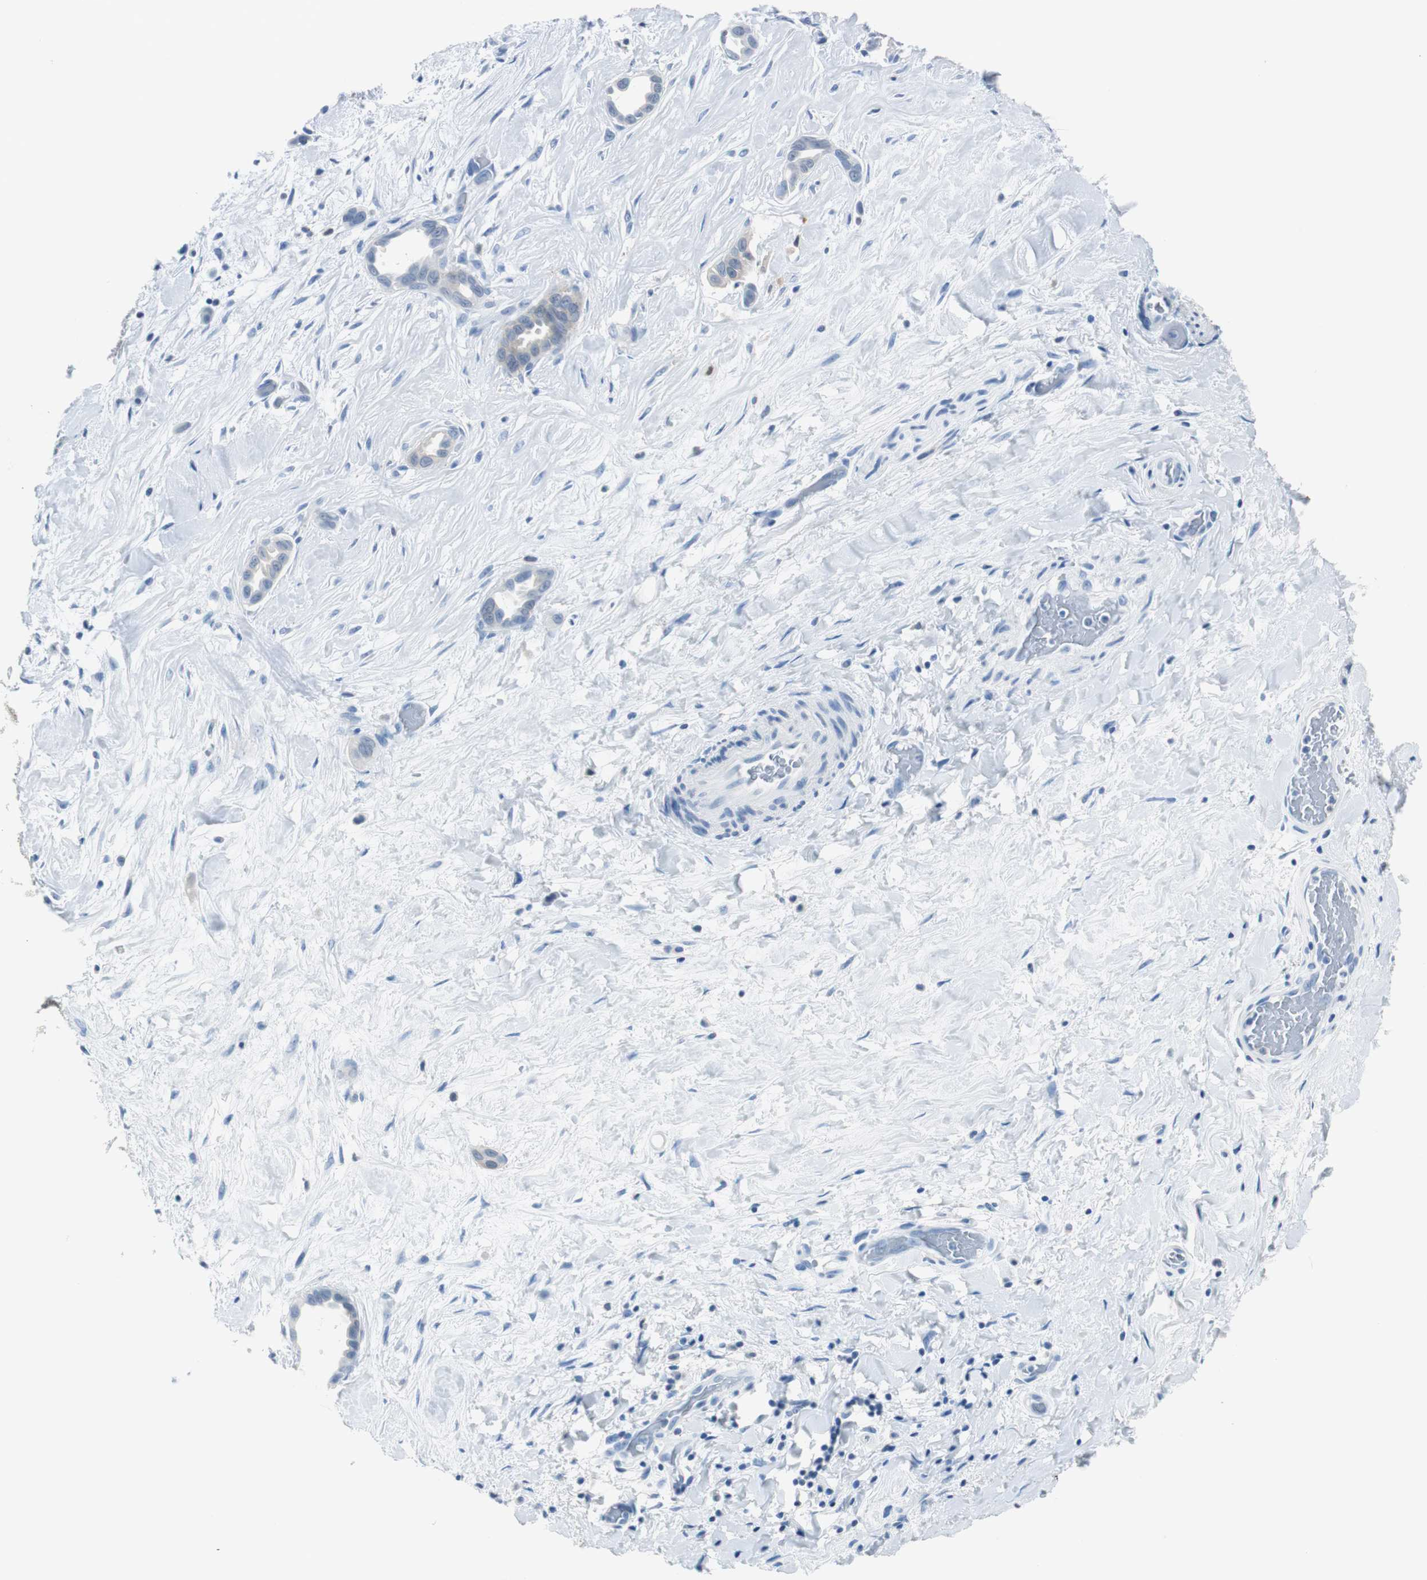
{"staining": {"intensity": "negative", "quantity": "none", "location": "none"}, "tissue": "liver cancer", "cell_type": "Tumor cells", "image_type": "cancer", "snomed": [{"axis": "morphology", "description": "Cholangiocarcinoma"}, {"axis": "topography", "description": "Liver"}], "caption": "A high-resolution micrograph shows IHC staining of liver cancer, which exhibits no significant staining in tumor cells.", "gene": "FBP1", "patient": {"sex": "female", "age": 65}}